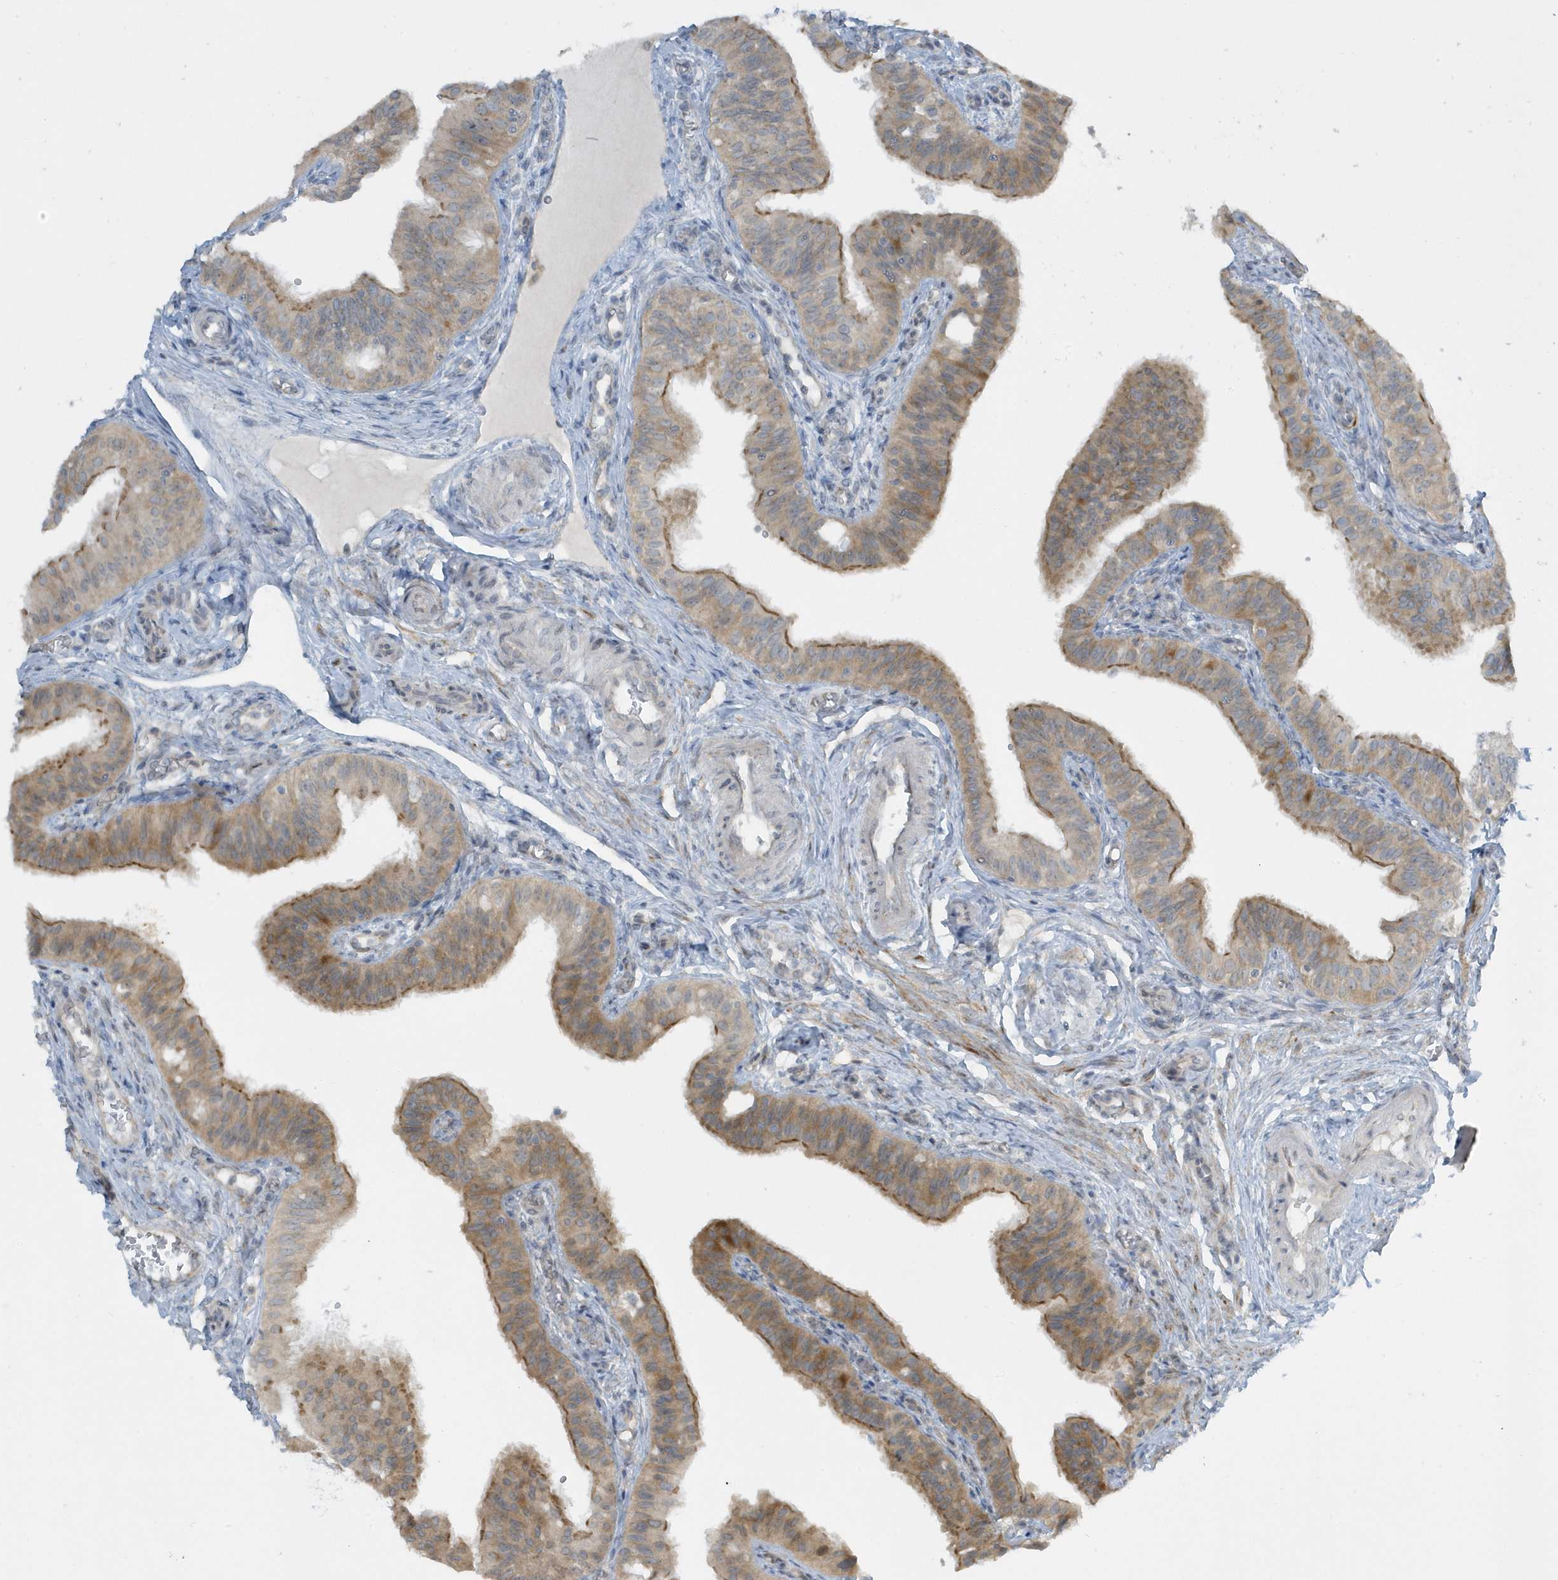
{"staining": {"intensity": "moderate", "quantity": "25%-75%", "location": "cytoplasmic/membranous"}, "tissue": "fallopian tube", "cell_type": "Glandular cells", "image_type": "normal", "snomed": [{"axis": "morphology", "description": "Normal tissue, NOS"}, {"axis": "topography", "description": "Fallopian tube"}, {"axis": "topography", "description": "Ovary"}], "caption": "Immunohistochemical staining of benign human fallopian tube exhibits 25%-75% levels of moderate cytoplasmic/membranous protein positivity in approximately 25%-75% of glandular cells.", "gene": "SCN3A", "patient": {"sex": "female", "age": 42}}